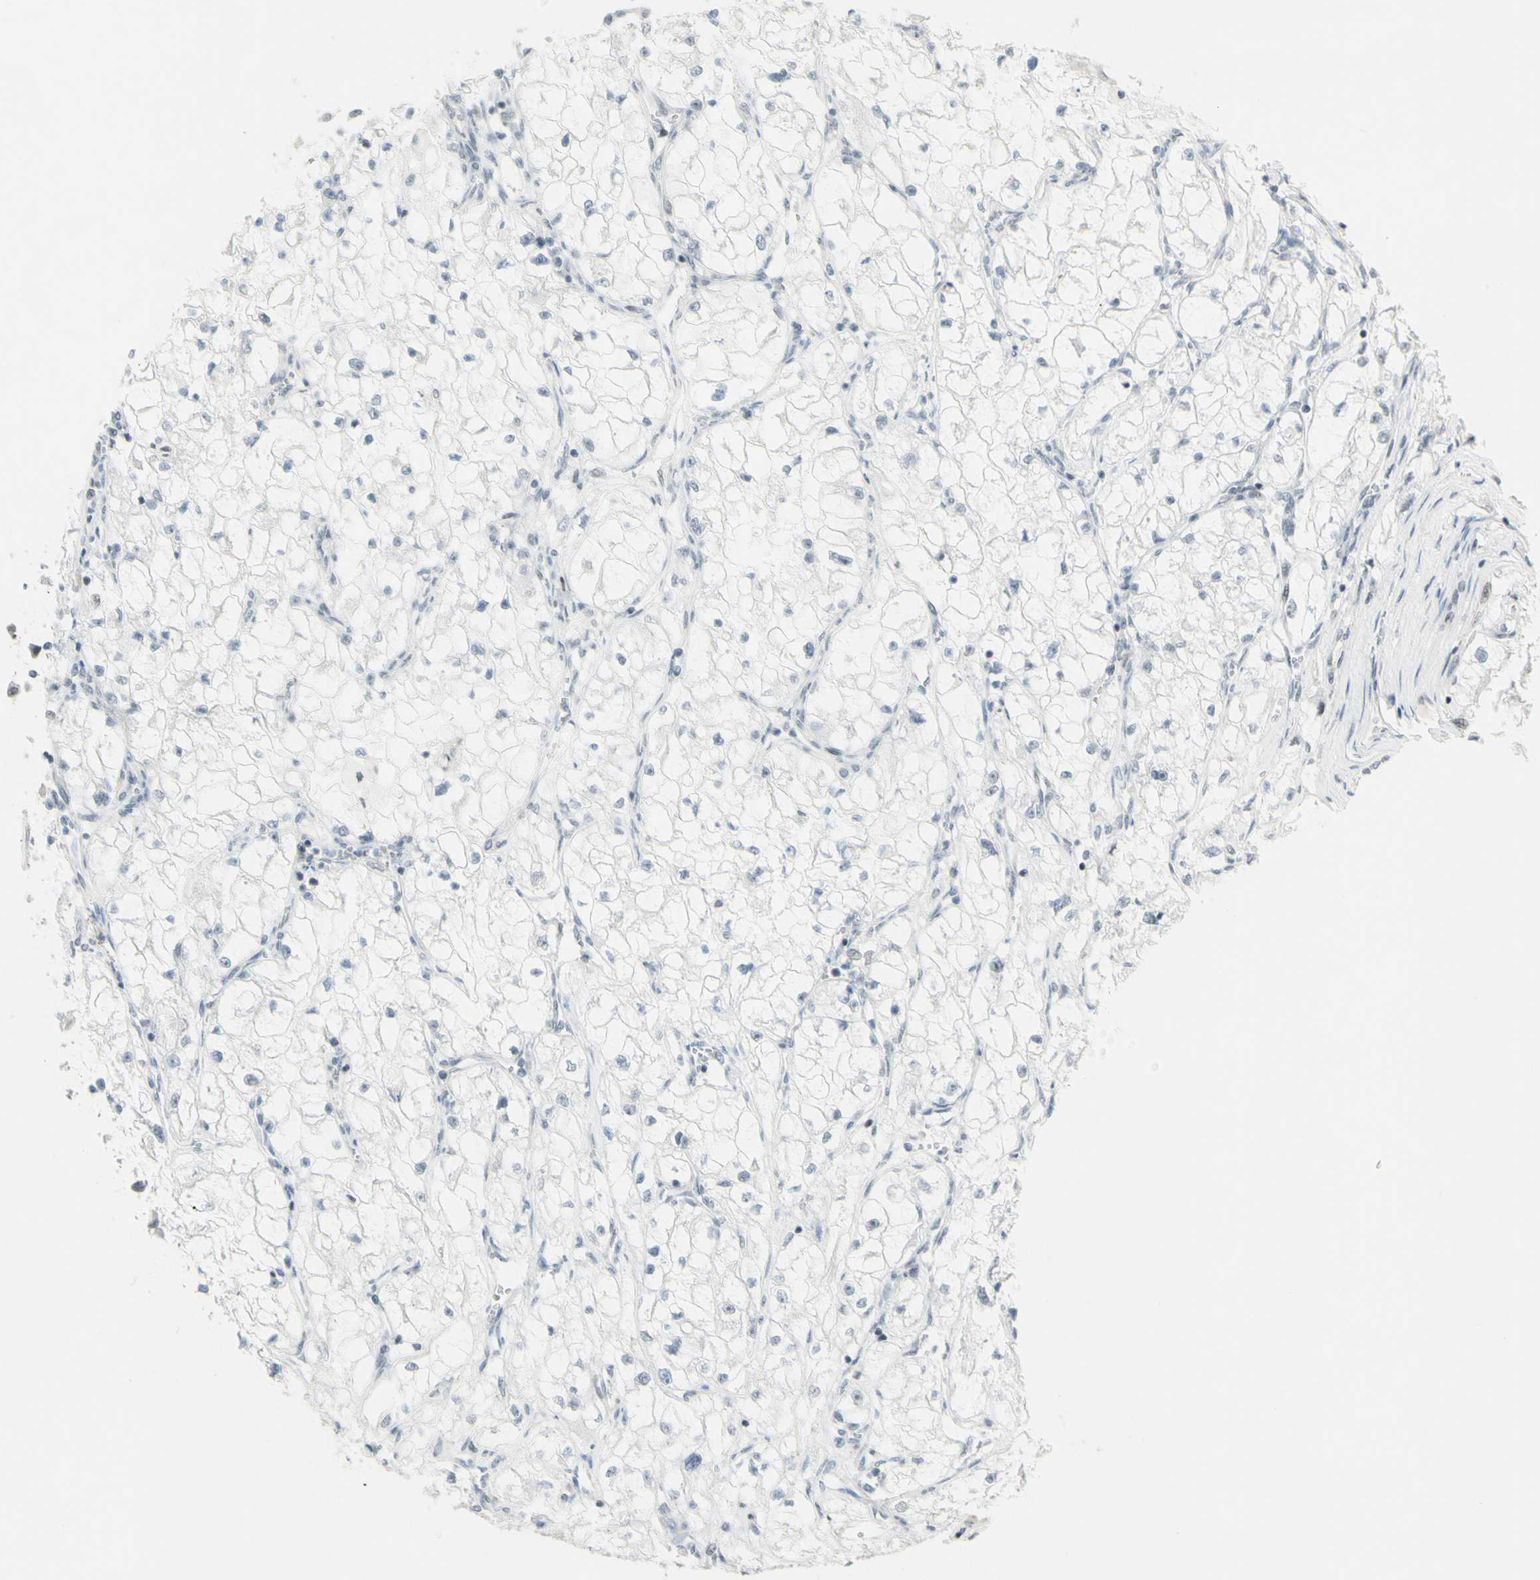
{"staining": {"intensity": "negative", "quantity": "none", "location": "none"}, "tissue": "renal cancer", "cell_type": "Tumor cells", "image_type": "cancer", "snomed": [{"axis": "morphology", "description": "Adenocarcinoma, NOS"}, {"axis": "topography", "description": "Kidney"}], "caption": "The immunohistochemistry micrograph has no significant expression in tumor cells of renal cancer tissue.", "gene": "SUPT6H", "patient": {"sex": "female", "age": 70}}